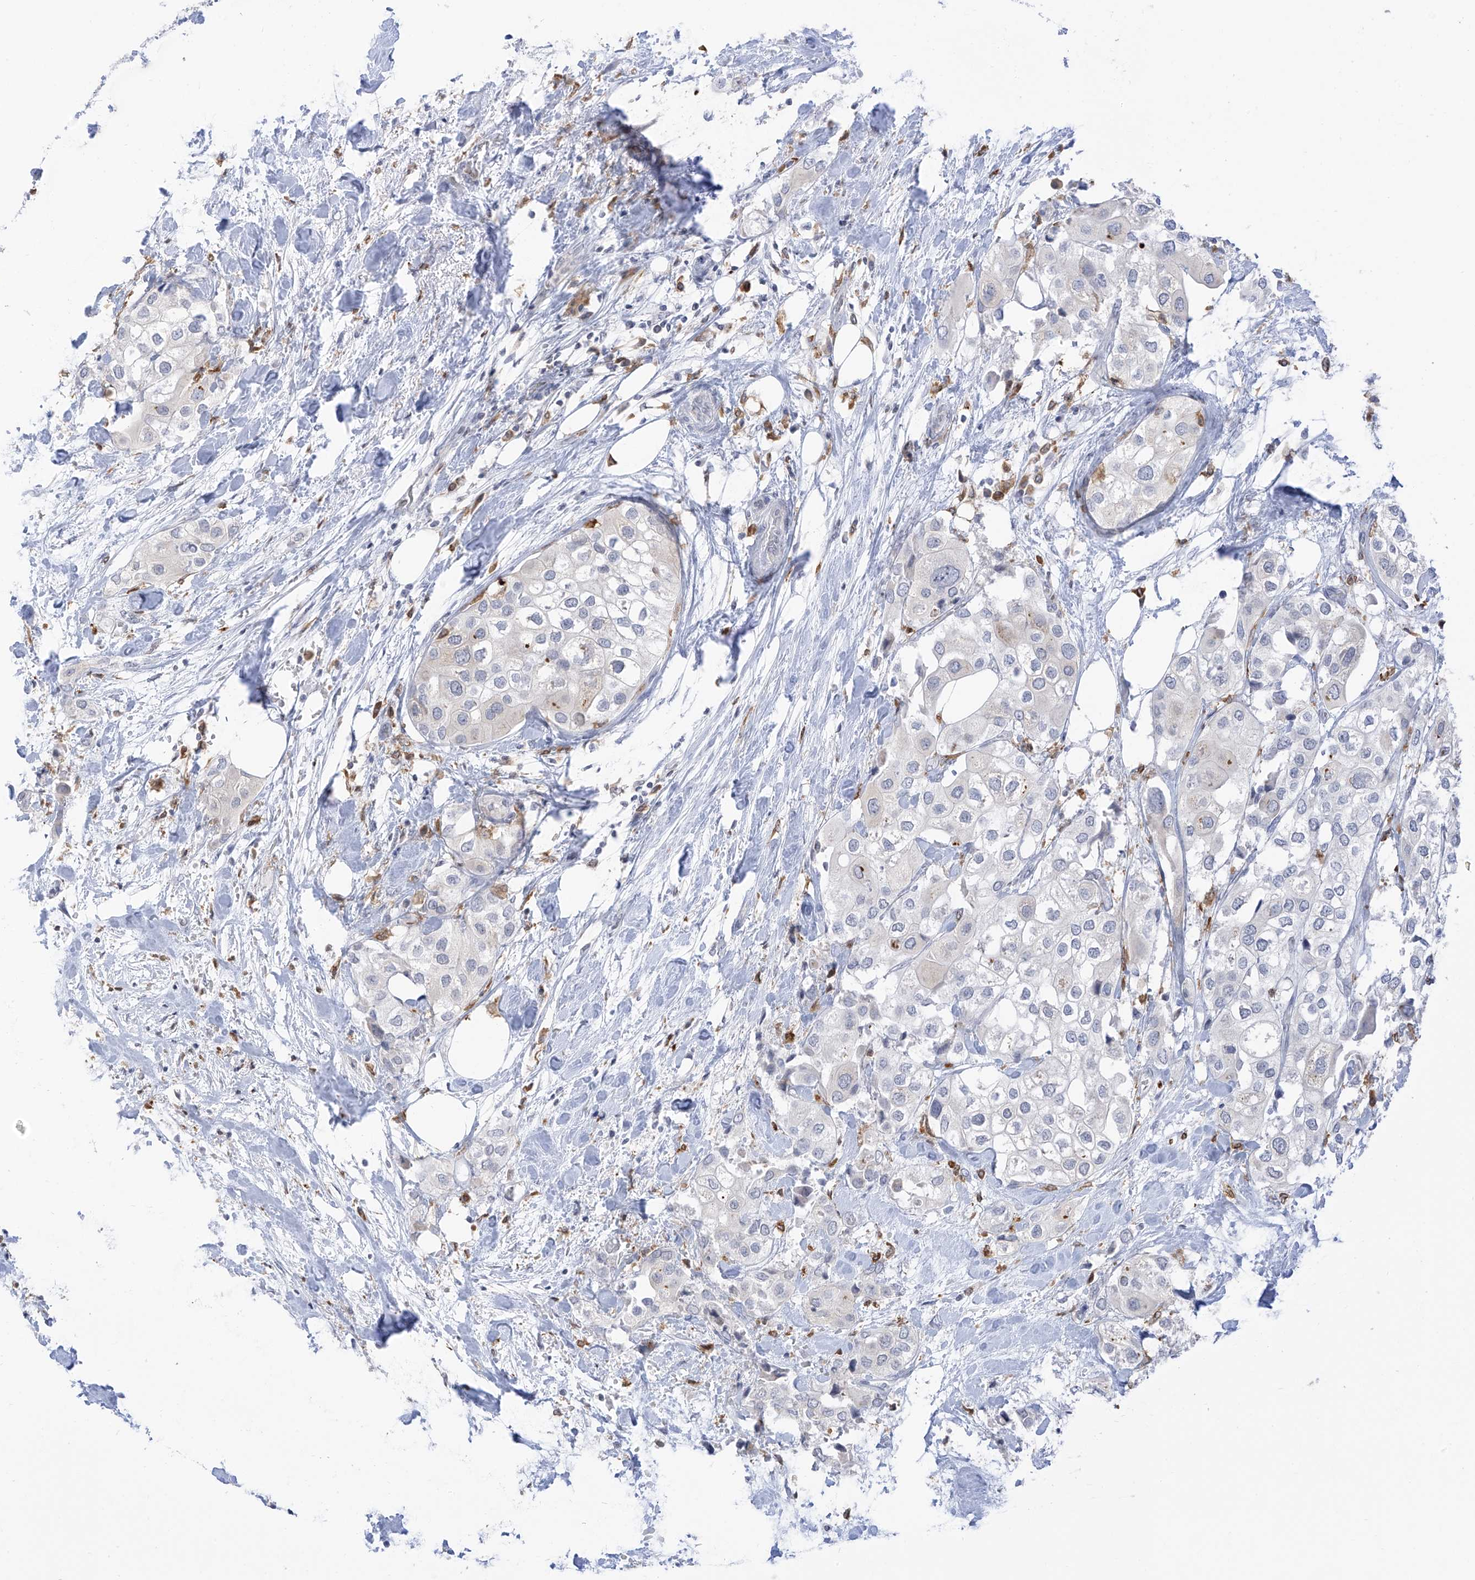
{"staining": {"intensity": "negative", "quantity": "none", "location": "none"}, "tissue": "urothelial cancer", "cell_type": "Tumor cells", "image_type": "cancer", "snomed": [{"axis": "morphology", "description": "Urothelial carcinoma, High grade"}, {"axis": "topography", "description": "Urinary bladder"}], "caption": "Immunohistochemical staining of urothelial cancer exhibits no significant expression in tumor cells.", "gene": "TBXAS1", "patient": {"sex": "male", "age": 64}}